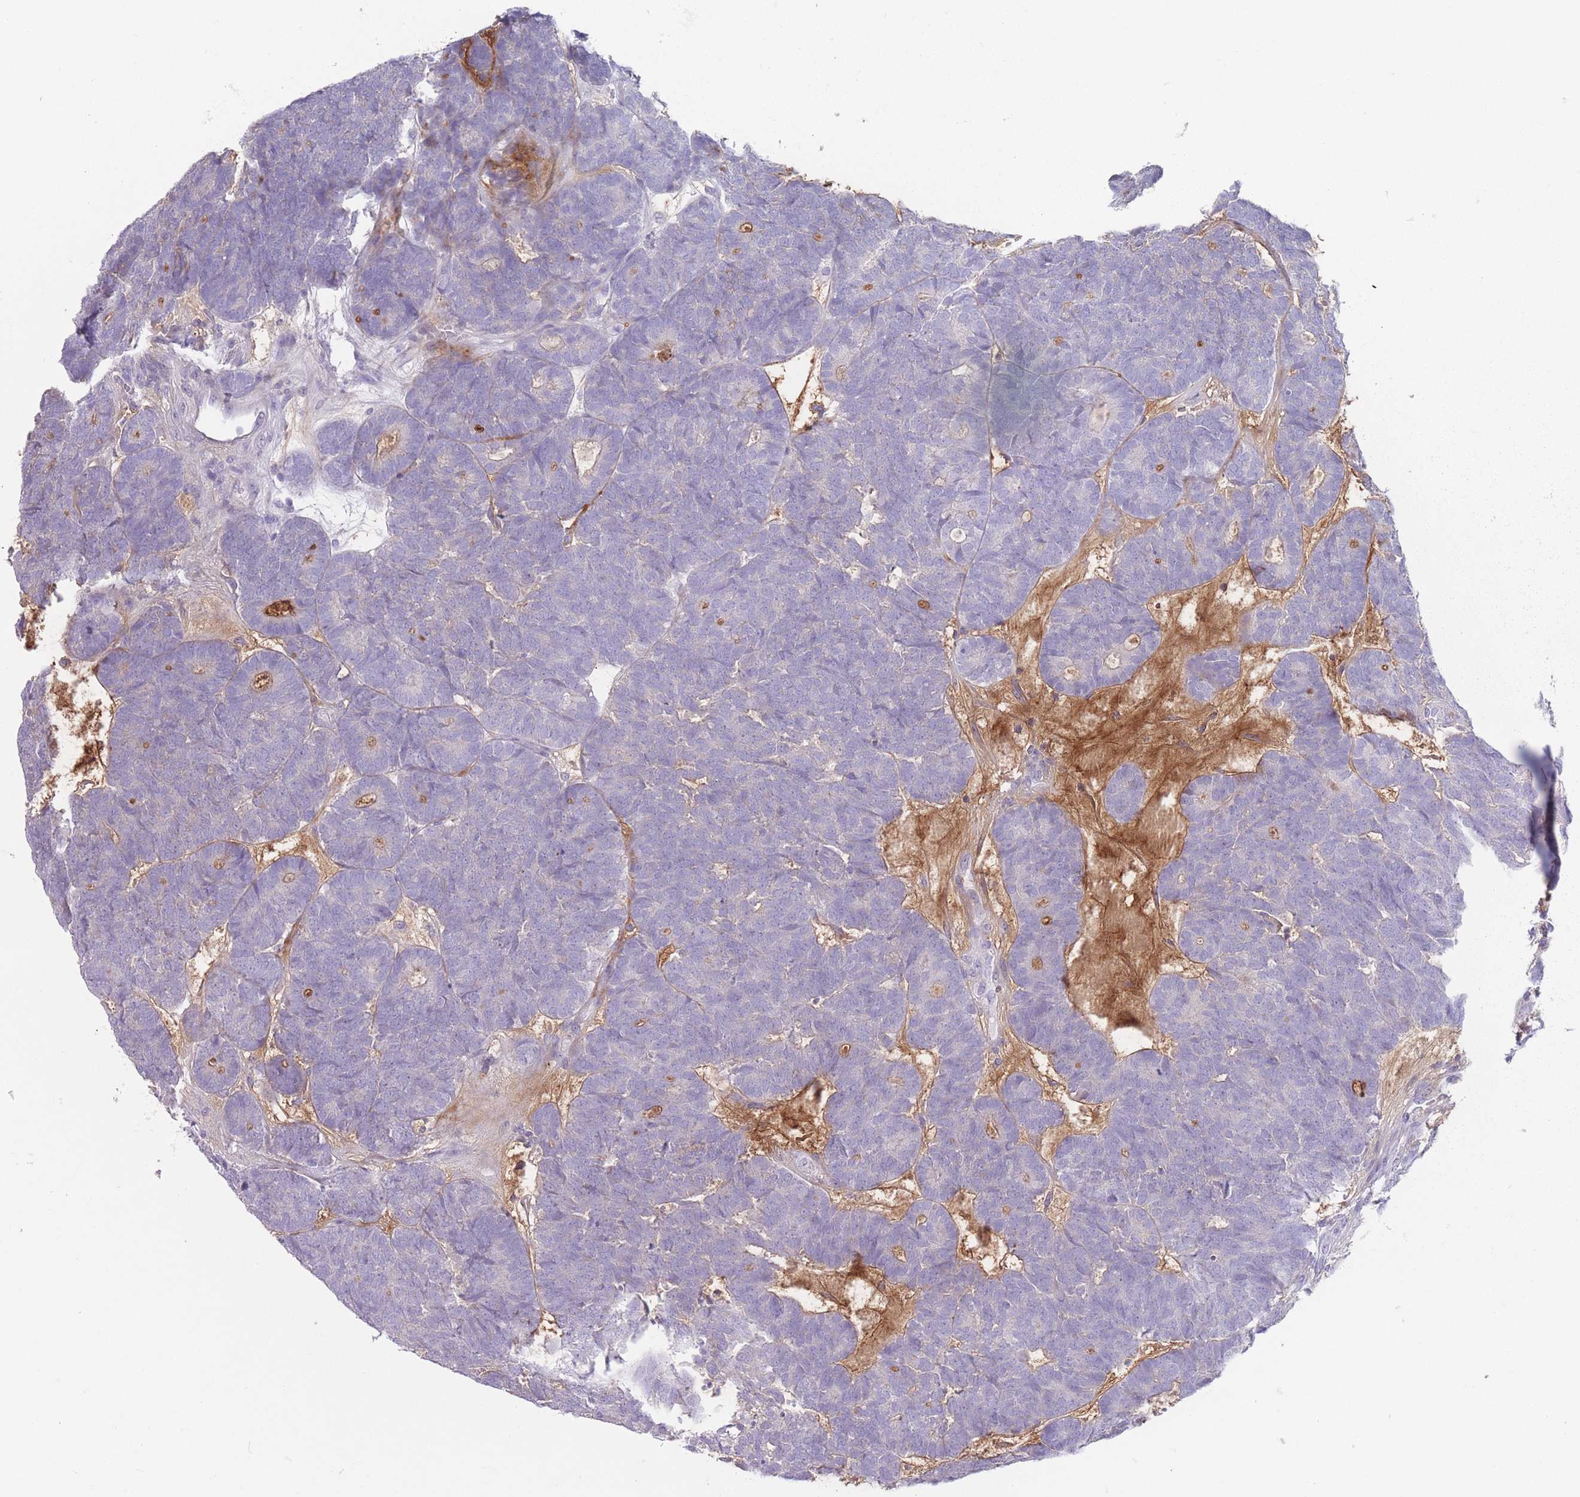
{"staining": {"intensity": "negative", "quantity": "none", "location": "none"}, "tissue": "head and neck cancer", "cell_type": "Tumor cells", "image_type": "cancer", "snomed": [{"axis": "morphology", "description": "Adenocarcinoma, NOS"}, {"axis": "topography", "description": "Head-Neck"}], "caption": "This photomicrograph is of adenocarcinoma (head and neck) stained with IHC to label a protein in brown with the nuclei are counter-stained blue. There is no positivity in tumor cells.", "gene": "PAIP2B", "patient": {"sex": "female", "age": 81}}